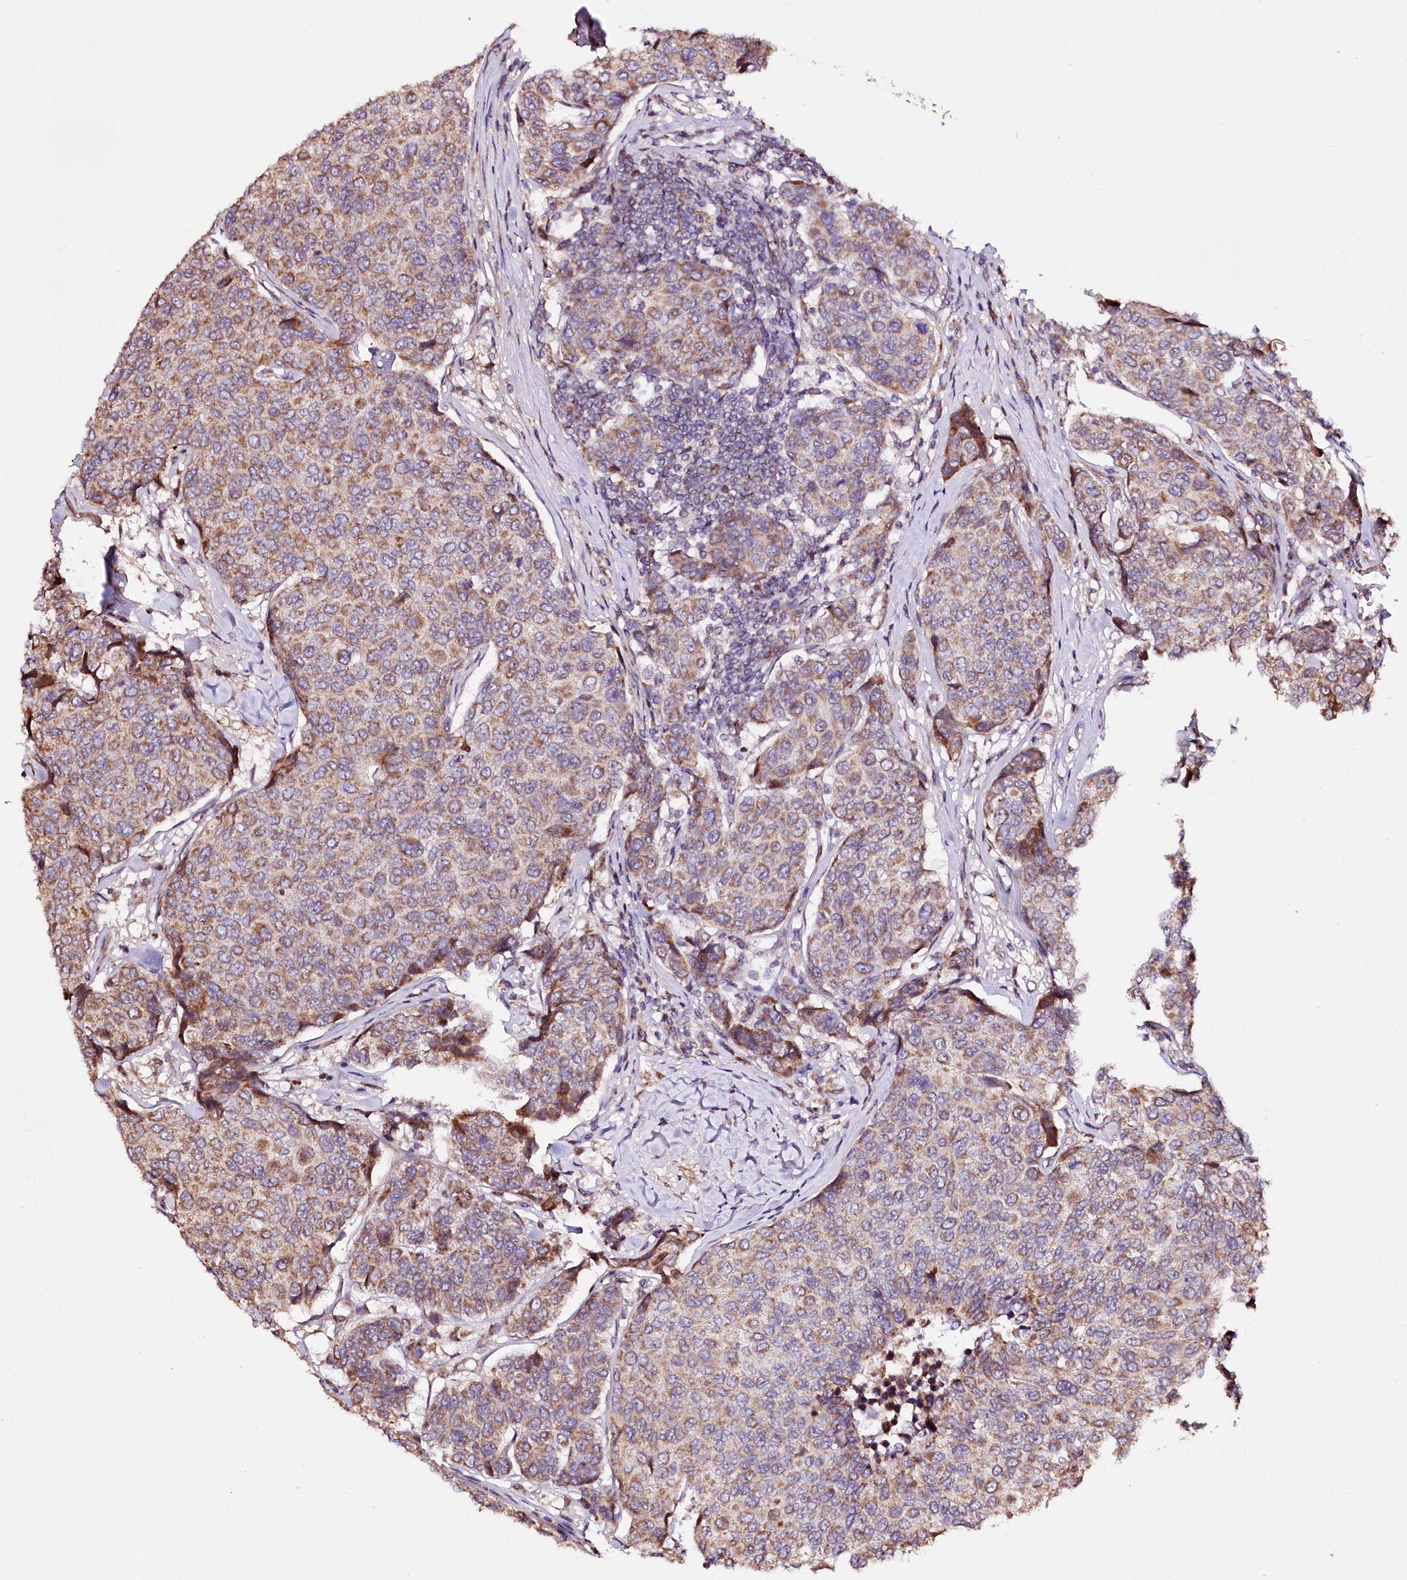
{"staining": {"intensity": "moderate", "quantity": ">75%", "location": "cytoplasmic/membranous"}, "tissue": "breast cancer", "cell_type": "Tumor cells", "image_type": "cancer", "snomed": [{"axis": "morphology", "description": "Duct carcinoma"}, {"axis": "topography", "description": "Breast"}], "caption": "An image showing moderate cytoplasmic/membranous positivity in approximately >75% of tumor cells in breast cancer (intraductal carcinoma), as visualized by brown immunohistochemical staining.", "gene": "ST7", "patient": {"sex": "female", "age": 55}}